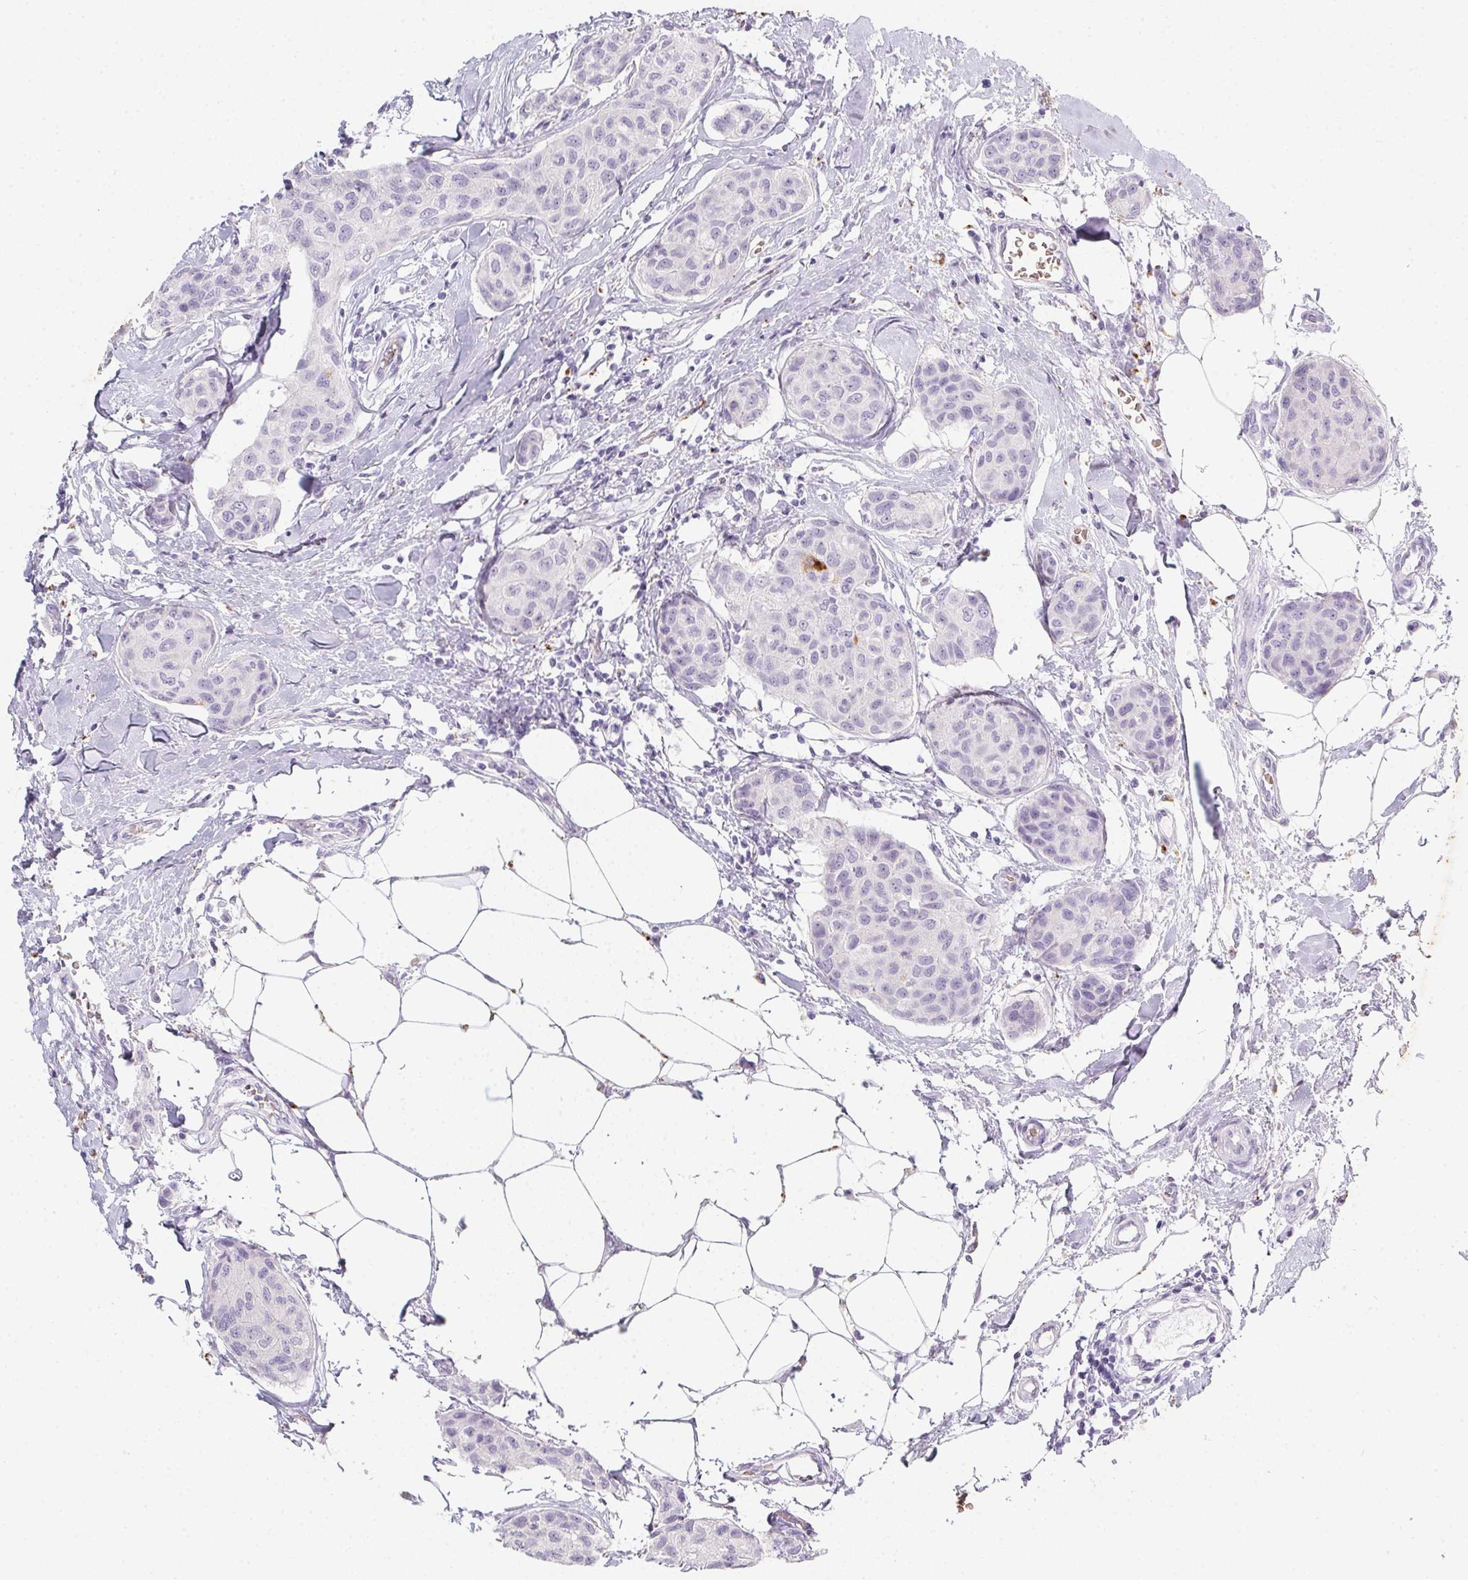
{"staining": {"intensity": "negative", "quantity": "none", "location": "none"}, "tissue": "breast cancer", "cell_type": "Tumor cells", "image_type": "cancer", "snomed": [{"axis": "morphology", "description": "Duct carcinoma"}, {"axis": "topography", "description": "Breast"}], "caption": "This is a photomicrograph of immunohistochemistry staining of intraductal carcinoma (breast), which shows no staining in tumor cells.", "gene": "DCD", "patient": {"sex": "female", "age": 80}}